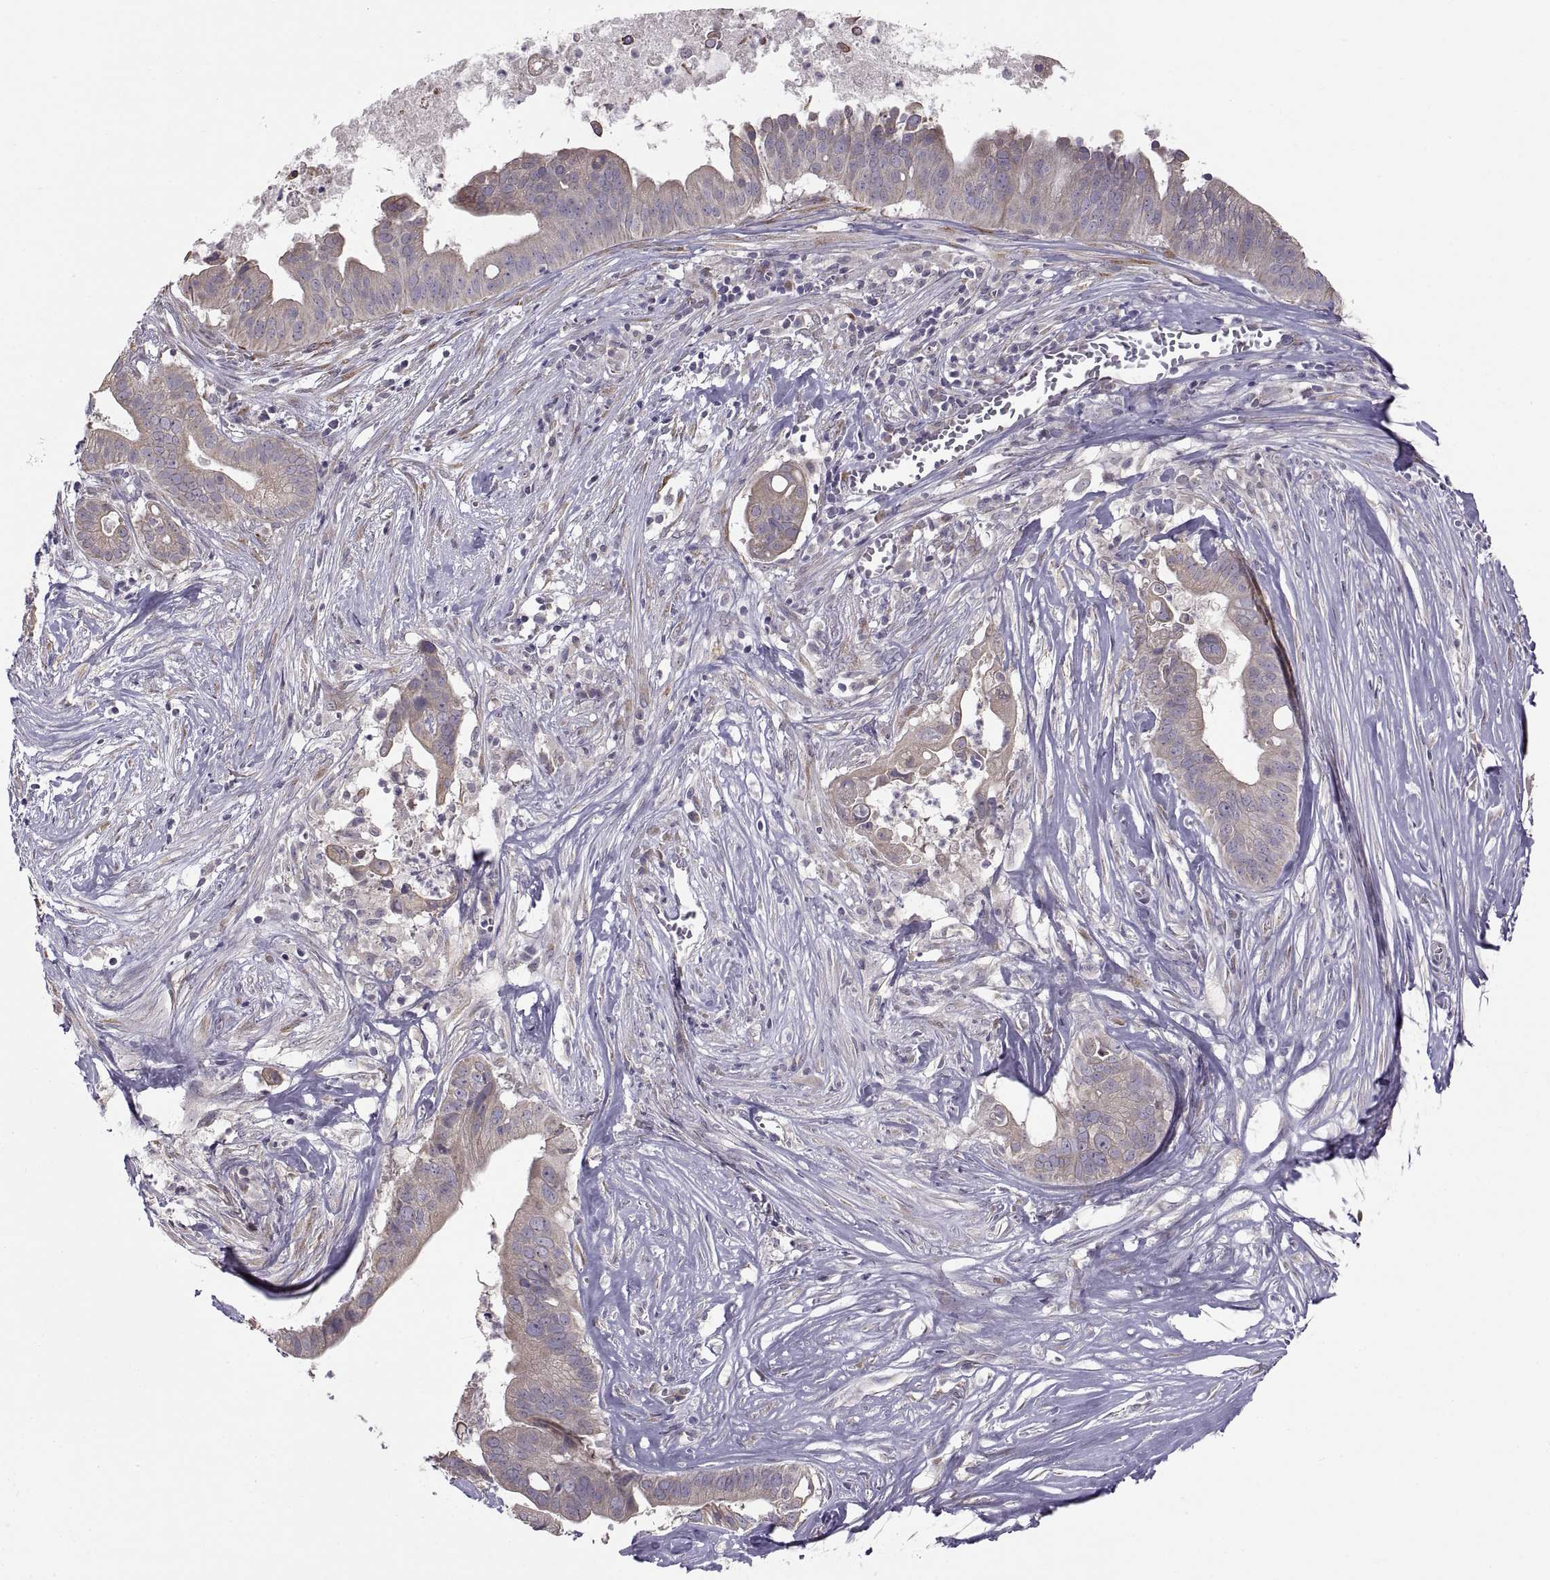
{"staining": {"intensity": "weak", "quantity": "25%-75%", "location": "cytoplasmic/membranous"}, "tissue": "pancreatic cancer", "cell_type": "Tumor cells", "image_type": "cancer", "snomed": [{"axis": "morphology", "description": "Adenocarcinoma, NOS"}, {"axis": "topography", "description": "Pancreas"}], "caption": "Pancreatic cancer (adenocarcinoma) was stained to show a protein in brown. There is low levels of weak cytoplasmic/membranous staining in approximately 25%-75% of tumor cells.", "gene": "ACSBG2", "patient": {"sex": "male", "age": 61}}